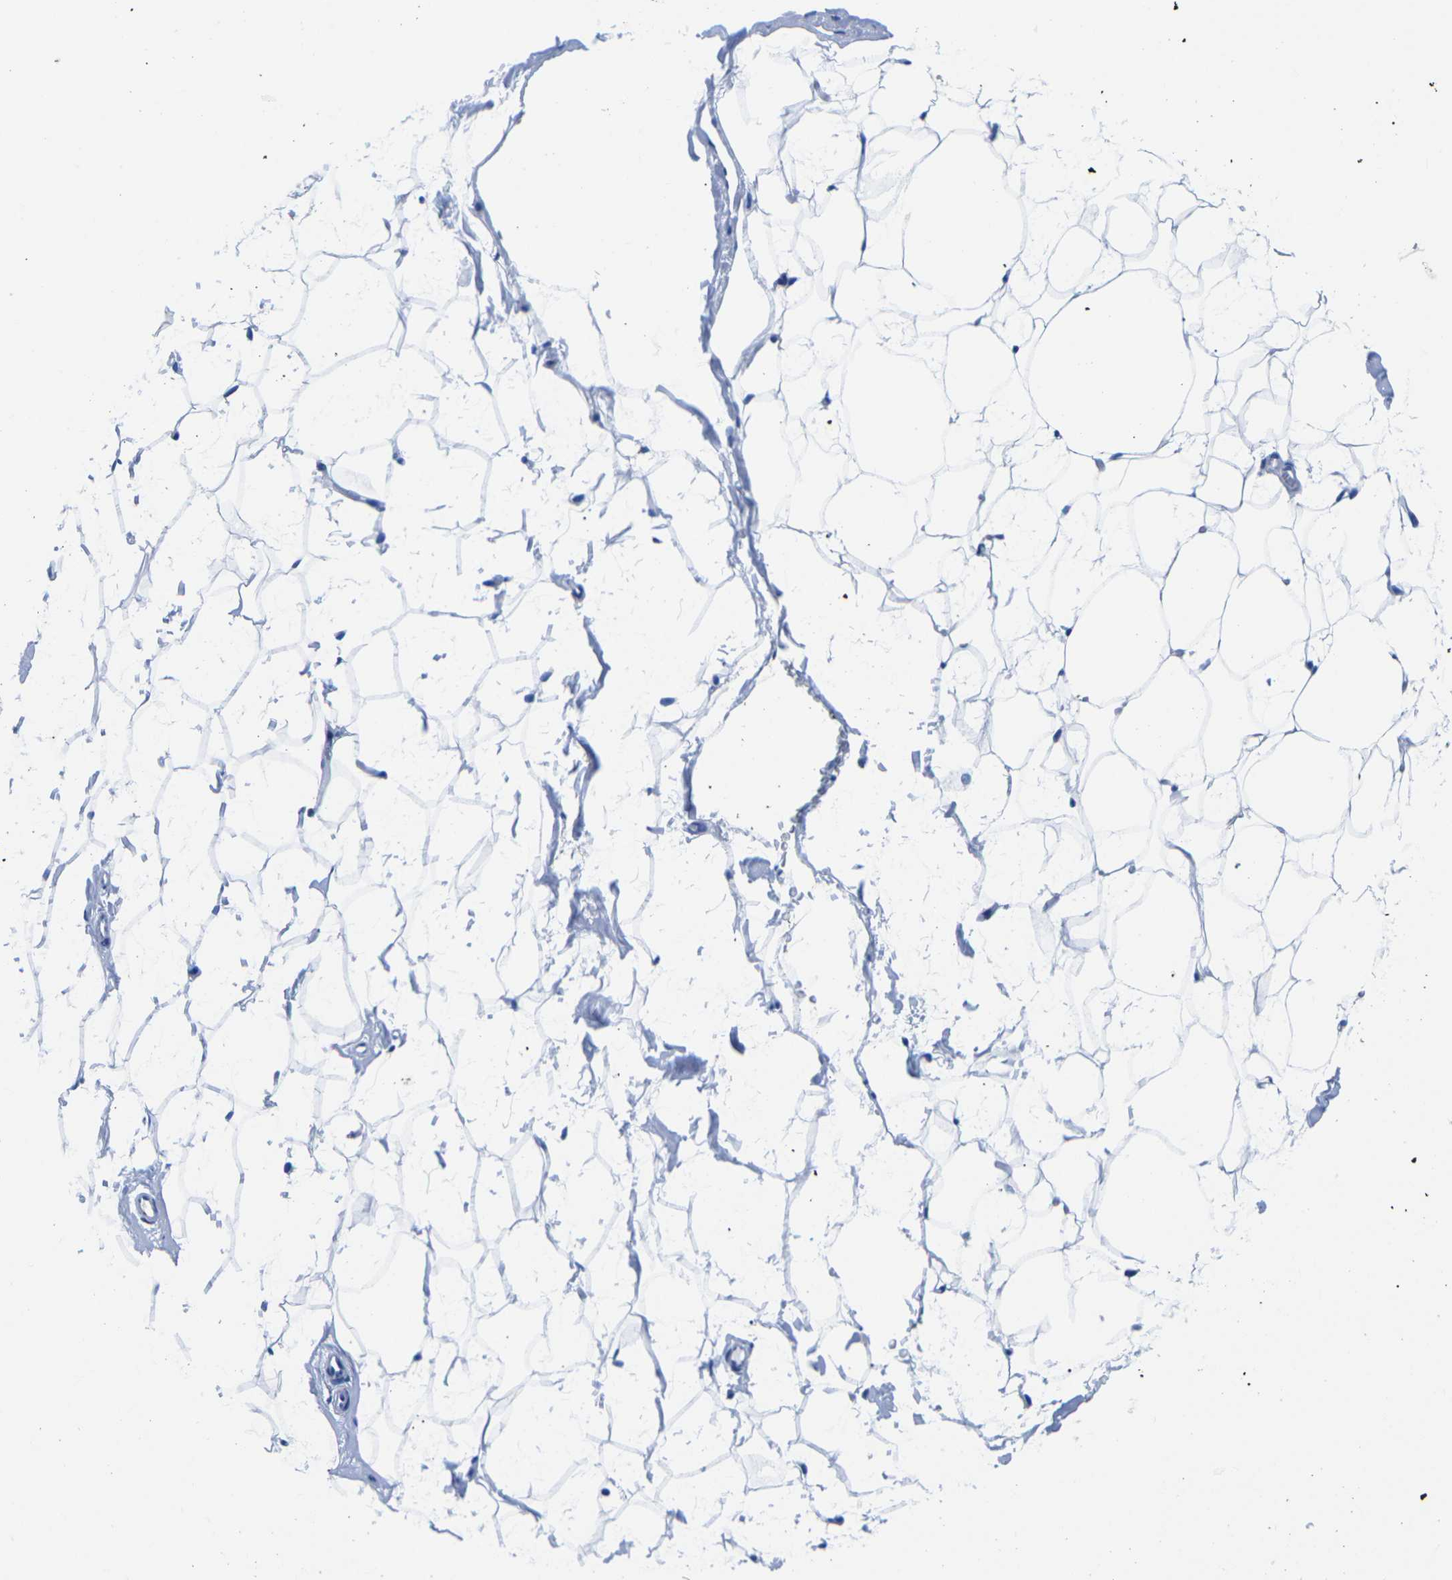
{"staining": {"intensity": "negative", "quantity": "none", "location": "none"}, "tissue": "adipose tissue", "cell_type": "Adipocytes", "image_type": "normal", "snomed": [{"axis": "morphology", "description": "Normal tissue, NOS"}, {"axis": "topography", "description": "Breast"}, {"axis": "topography", "description": "Soft tissue"}], "caption": "Adipocytes show no significant protein positivity in unremarkable adipose tissue. The staining is performed using DAB (3,3'-diaminobenzidine) brown chromogen with nuclei counter-stained in using hematoxylin.", "gene": "CYP1A2", "patient": {"sex": "female", "age": 75}}